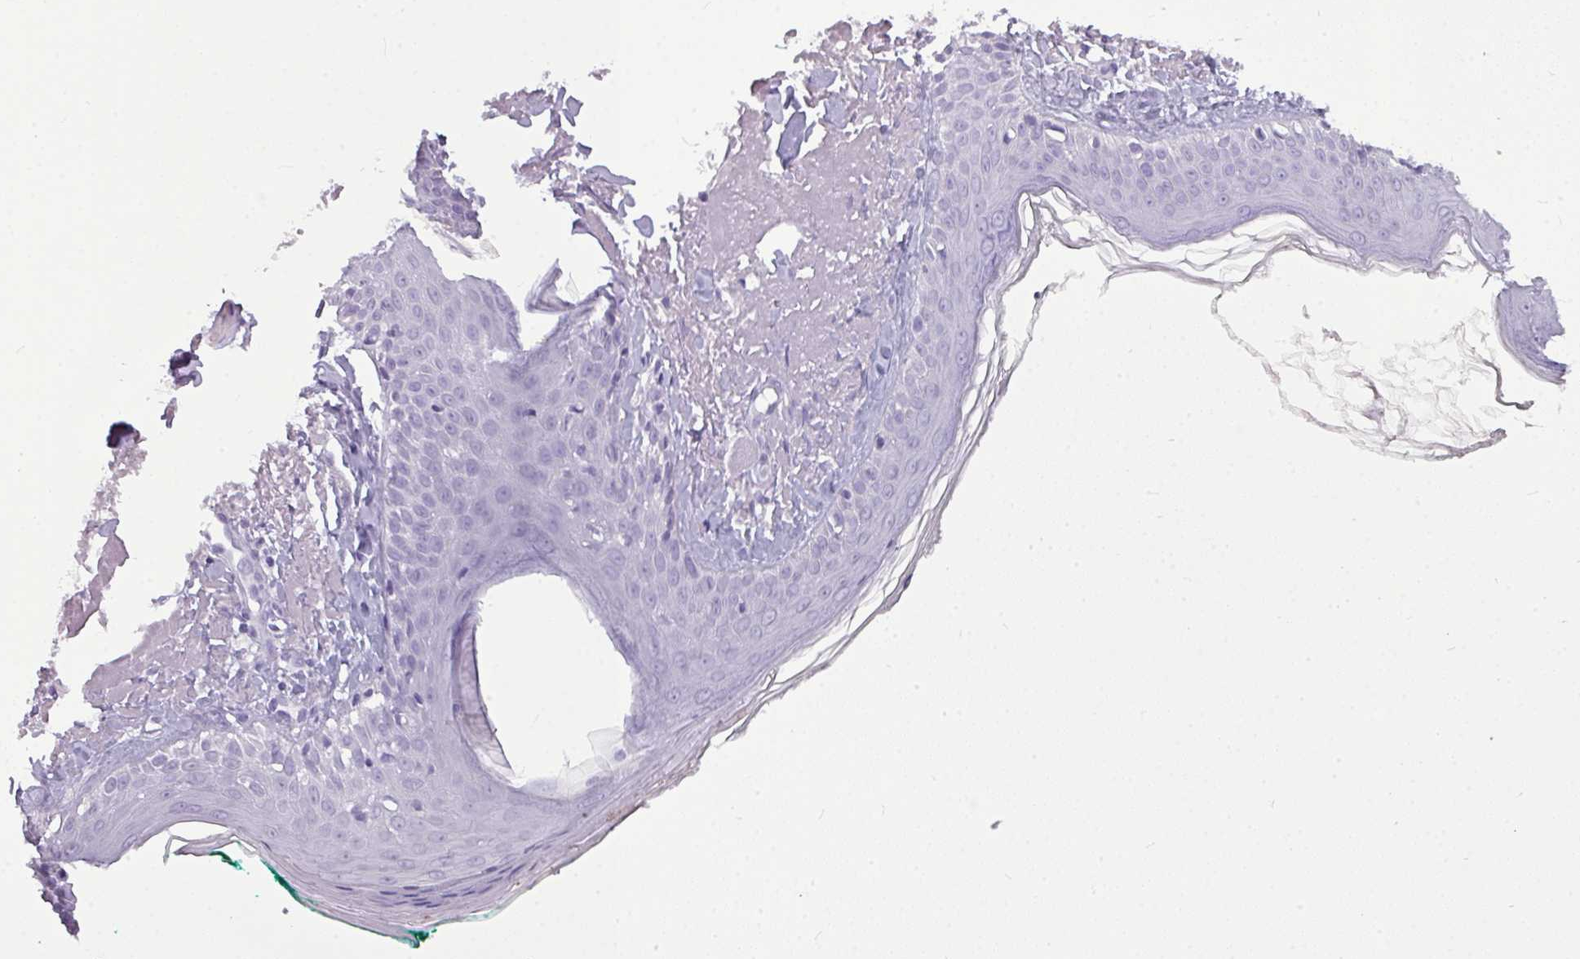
{"staining": {"intensity": "negative", "quantity": "none", "location": "none"}, "tissue": "skin", "cell_type": "Fibroblasts", "image_type": "normal", "snomed": [{"axis": "morphology", "description": "Normal tissue, NOS"}, {"axis": "morphology", "description": "Malignant melanoma, NOS"}, {"axis": "topography", "description": "Skin"}], "caption": "Human skin stained for a protein using immunohistochemistry displays no staining in fibroblasts.", "gene": "TMEM91", "patient": {"sex": "male", "age": 80}}